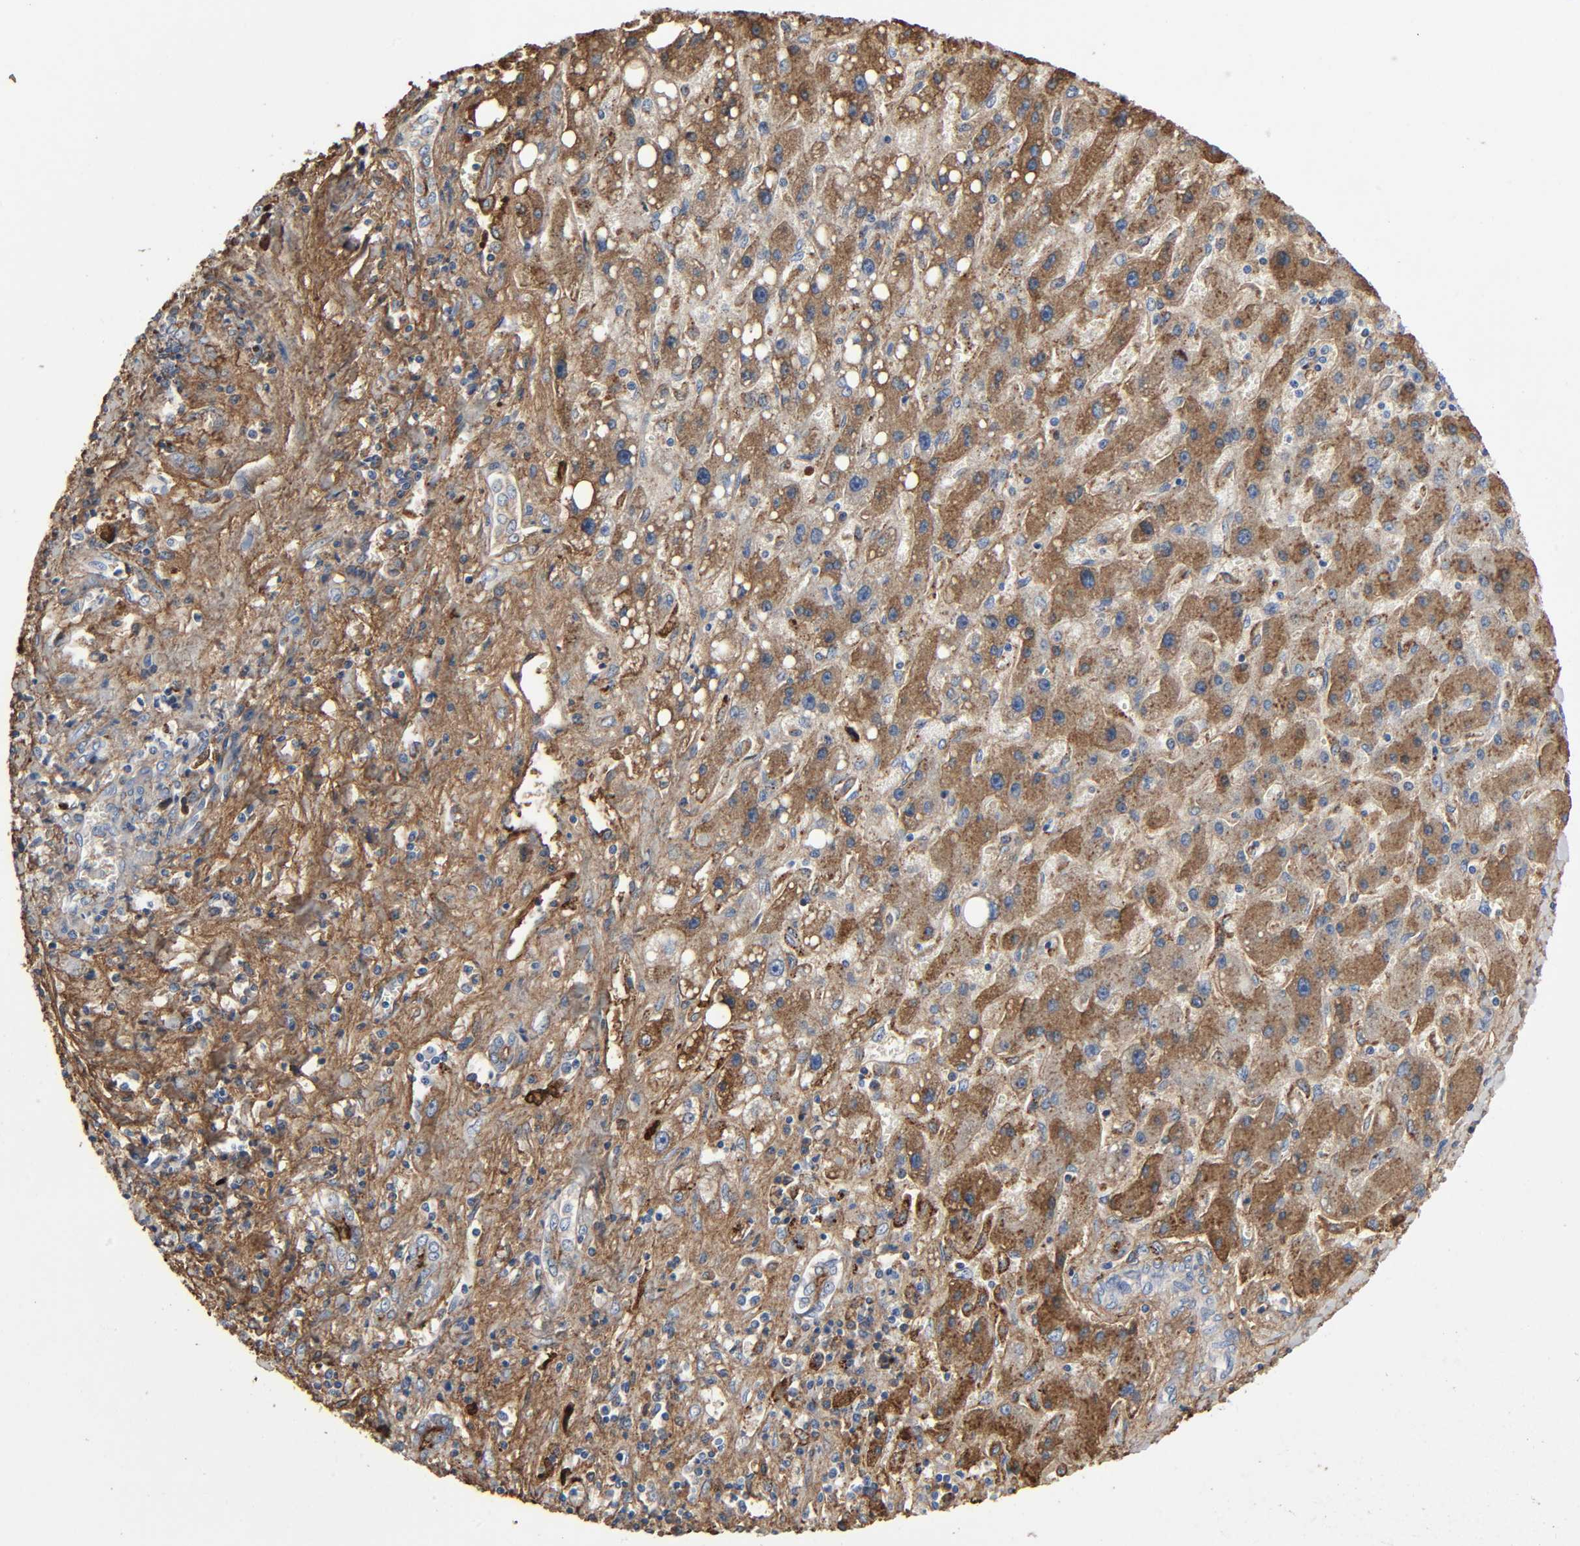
{"staining": {"intensity": "moderate", "quantity": "25%-75%", "location": "cytoplasmic/membranous"}, "tissue": "liver cancer", "cell_type": "Tumor cells", "image_type": "cancer", "snomed": [{"axis": "morphology", "description": "Carcinoma, Hepatocellular, NOS"}, {"axis": "topography", "description": "Liver"}], "caption": "Brown immunohistochemical staining in human liver cancer displays moderate cytoplasmic/membranous positivity in approximately 25%-75% of tumor cells. The staining was performed using DAB to visualize the protein expression in brown, while the nuclei were stained in blue with hematoxylin (Magnification: 20x).", "gene": "C3", "patient": {"sex": "female", "age": 53}}